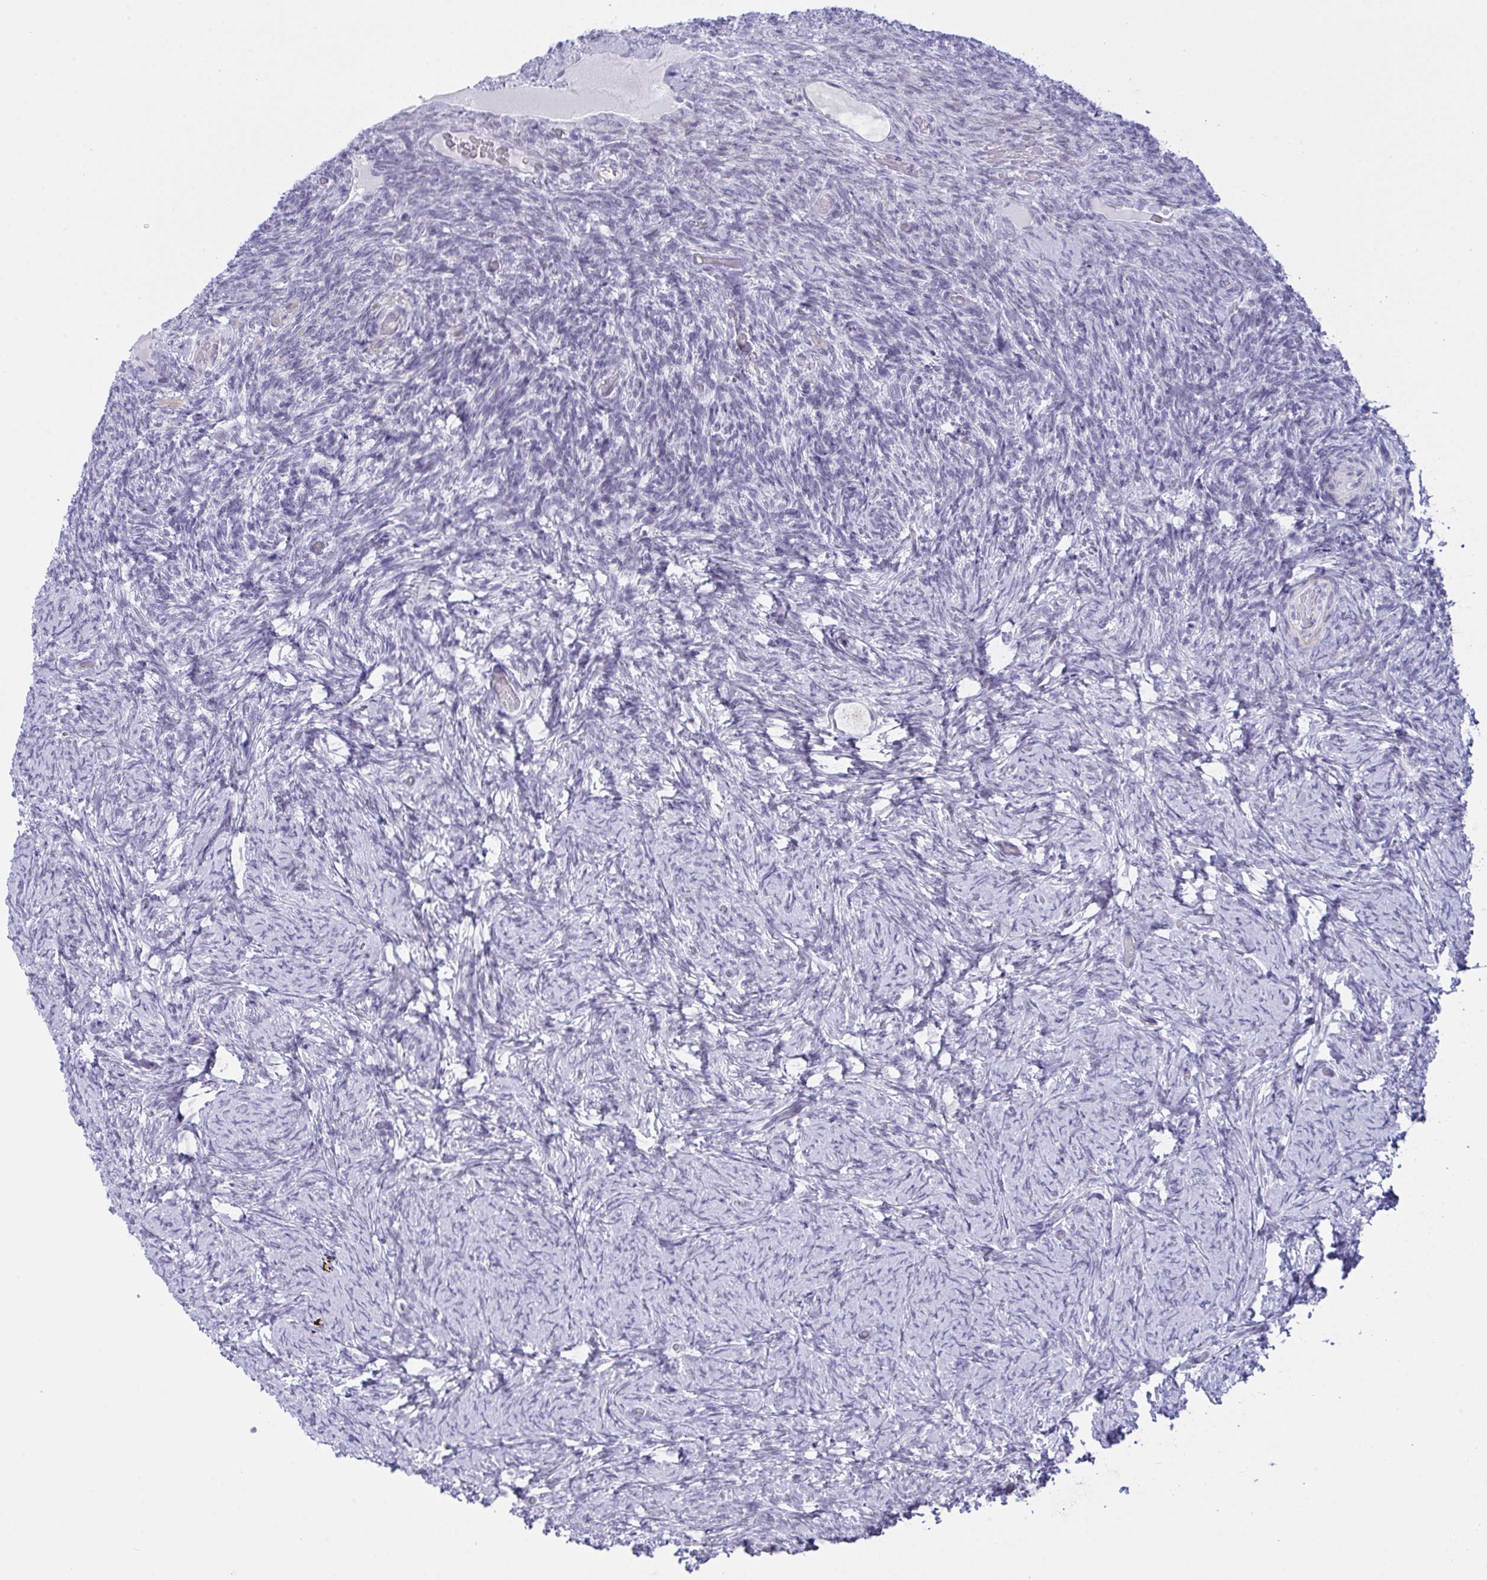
{"staining": {"intensity": "negative", "quantity": "none", "location": "none"}, "tissue": "ovary", "cell_type": "Follicle cells", "image_type": "normal", "snomed": [{"axis": "morphology", "description": "Normal tissue, NOS"}, {"axis": "topography", "description": "Ovary"}], "caption": "Immunohistochemistry of unremarkable human ovary displays no positivity in follicle cells. The staining was performed using DAB (3,3'-diaminobenzidine) to visualize the protein expression in brown, while the nuclei were stained in blue with hematoxylin (Magnification: 20x).", "gene": "FBXL22", "patient": {"sex": "female", "age": 34}}